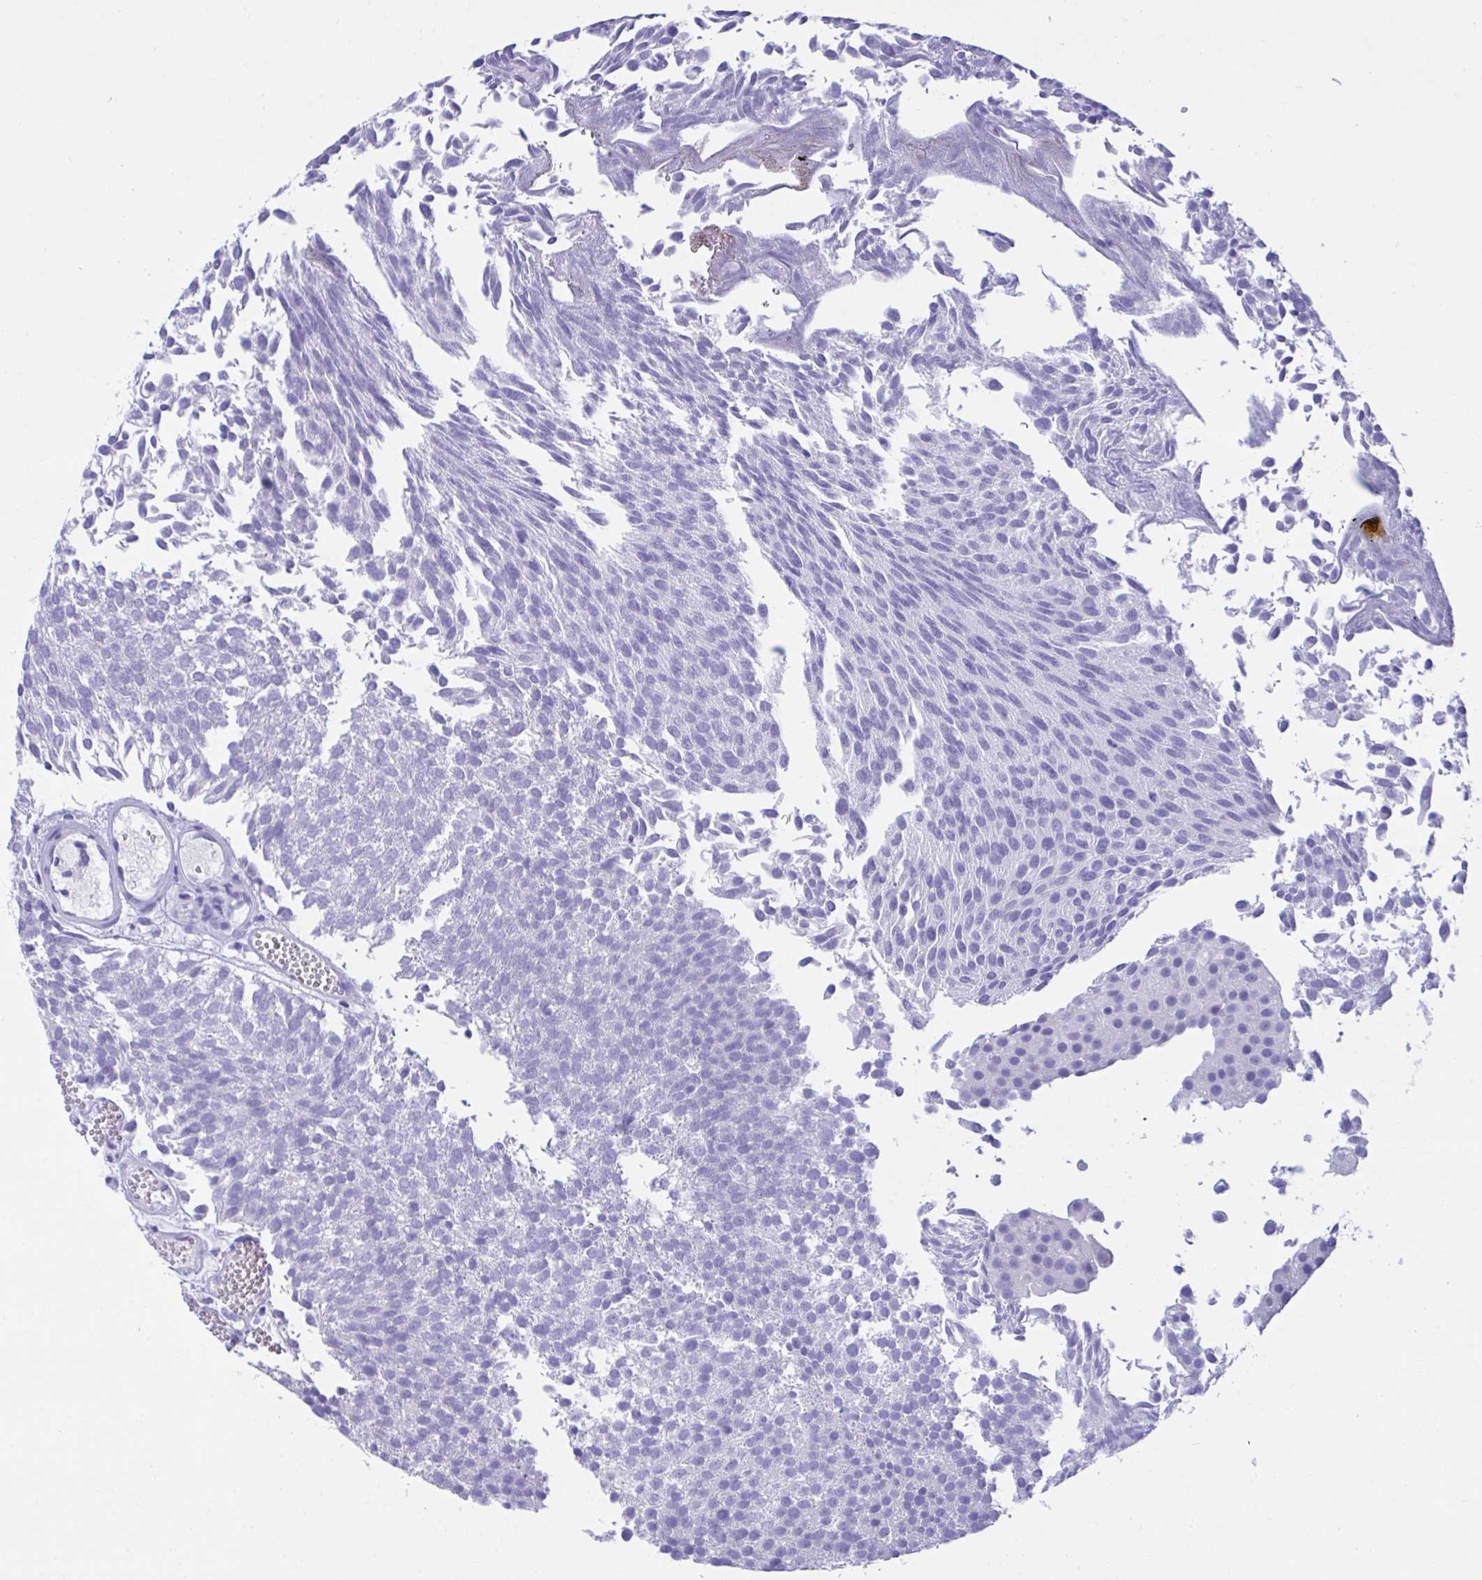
{"staining": {"intensity": "negative", "quantity": "none", "location": "none"}, "tissue": "urothelial cancer", "cell_type": "Tumor cells", "image_type": "cancer", "snomed": [{"axis": "morphology", "description": "Urothelial carcinoma, Low grade"}, {"axis": "topography", "description": "Urinary bladder"}], "caption": "Immunohistochemistry (IHC) micrograph of neoplastic tissue: urothelial cancer stained with DAB (3,3'-diaminobenzidine) reveals no significant protein expression in tumor cells.", "gene": "PGM2L1", "patient": {"sex": "female", "age": 79}}